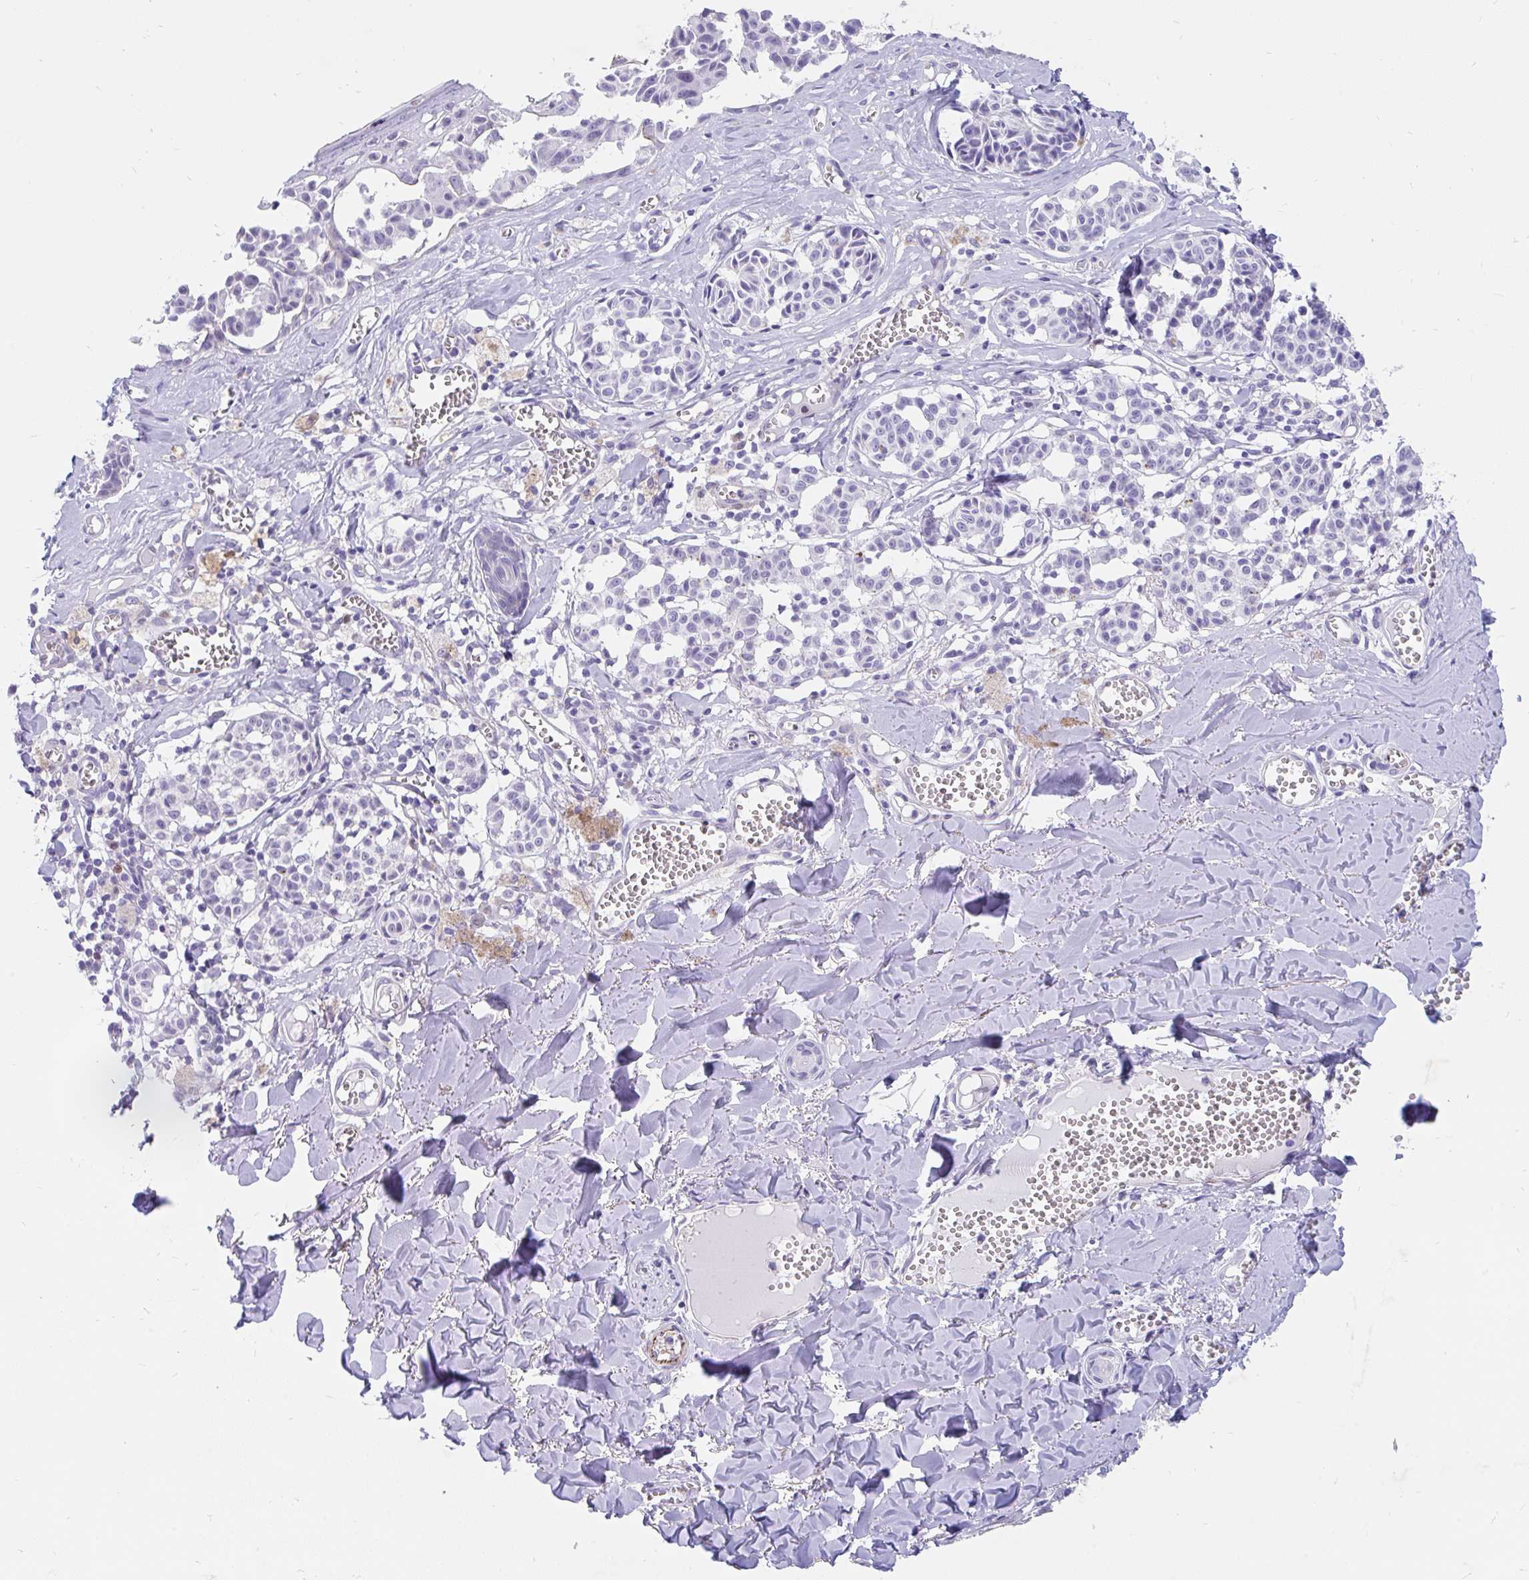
{"staining": {"intensity": "negative", "quantity": "none", "location": "none"}, "tissue": "melanoma", "cell_type": "Tumor cells", "image_type": "cancer", "snomed": [{"axis": "morphology", "description": "Malignant melanoma, NOS"}, {"axis": "topography", "description": "Skin"}], "caption": "Image shows no significant protein staining in tumor cells of malignant melanoma. (DAB IHC with hematoxylin counter stain).", "gene": "EML5", "patient": {"sex": "female", "age": 43}}